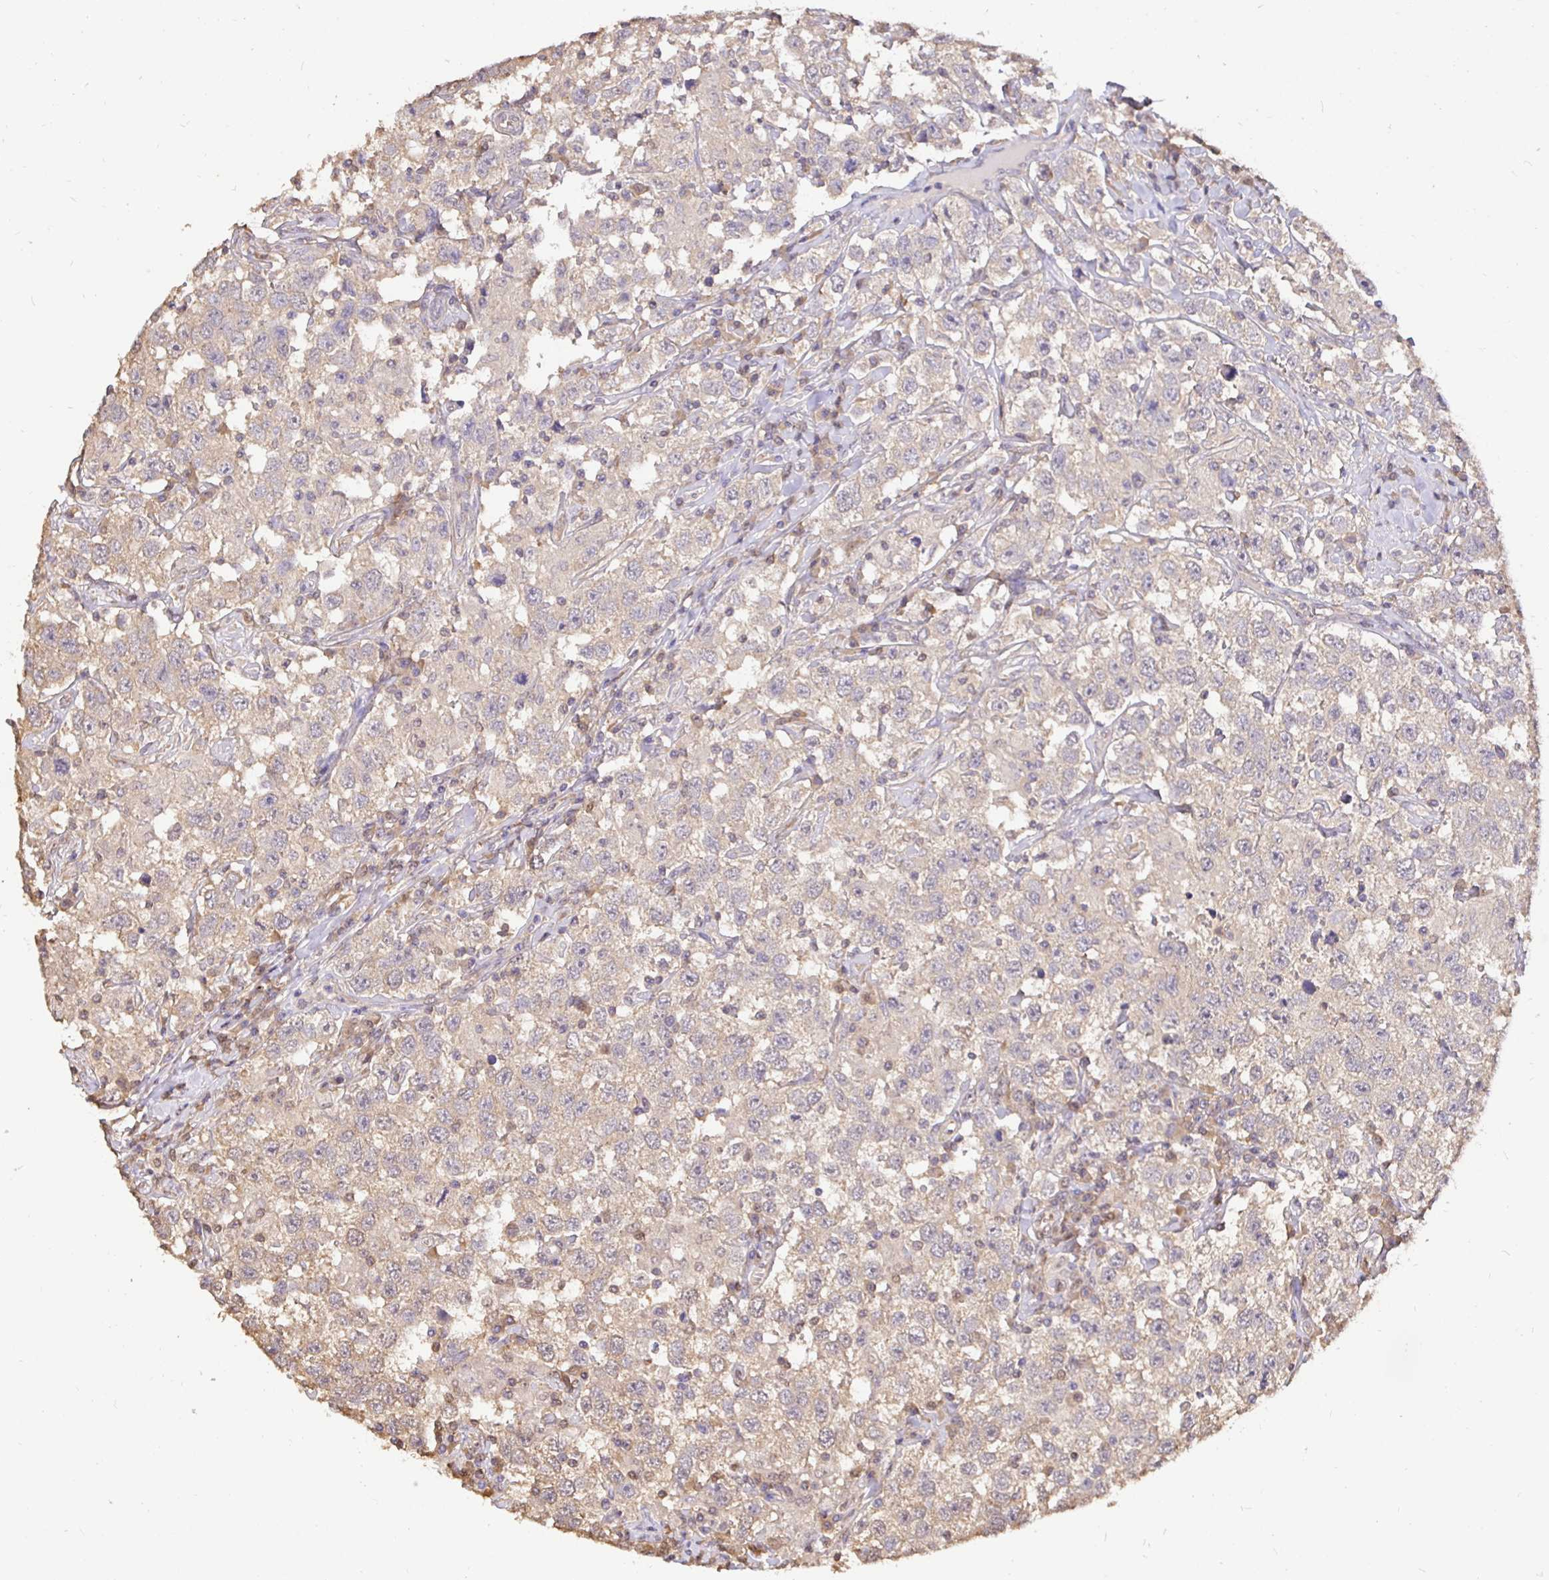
{"staining": {"intensity": "negative", "quantity": "none", "location": "none"}, "tissue": "testis cancer", "cell_type": "Tumor cells", "image_type": "cancer", "snomed": [{"axis": "morphology", "description": "Seminoma, NOS"}, {"axis": "topography", "description": "Testis"}], "caption": "The image demonstrates no staining of tumor cells in testis seminoma.", "gene": "MAPK8IP3", "patient": {"sex": "male", "age": 41}}